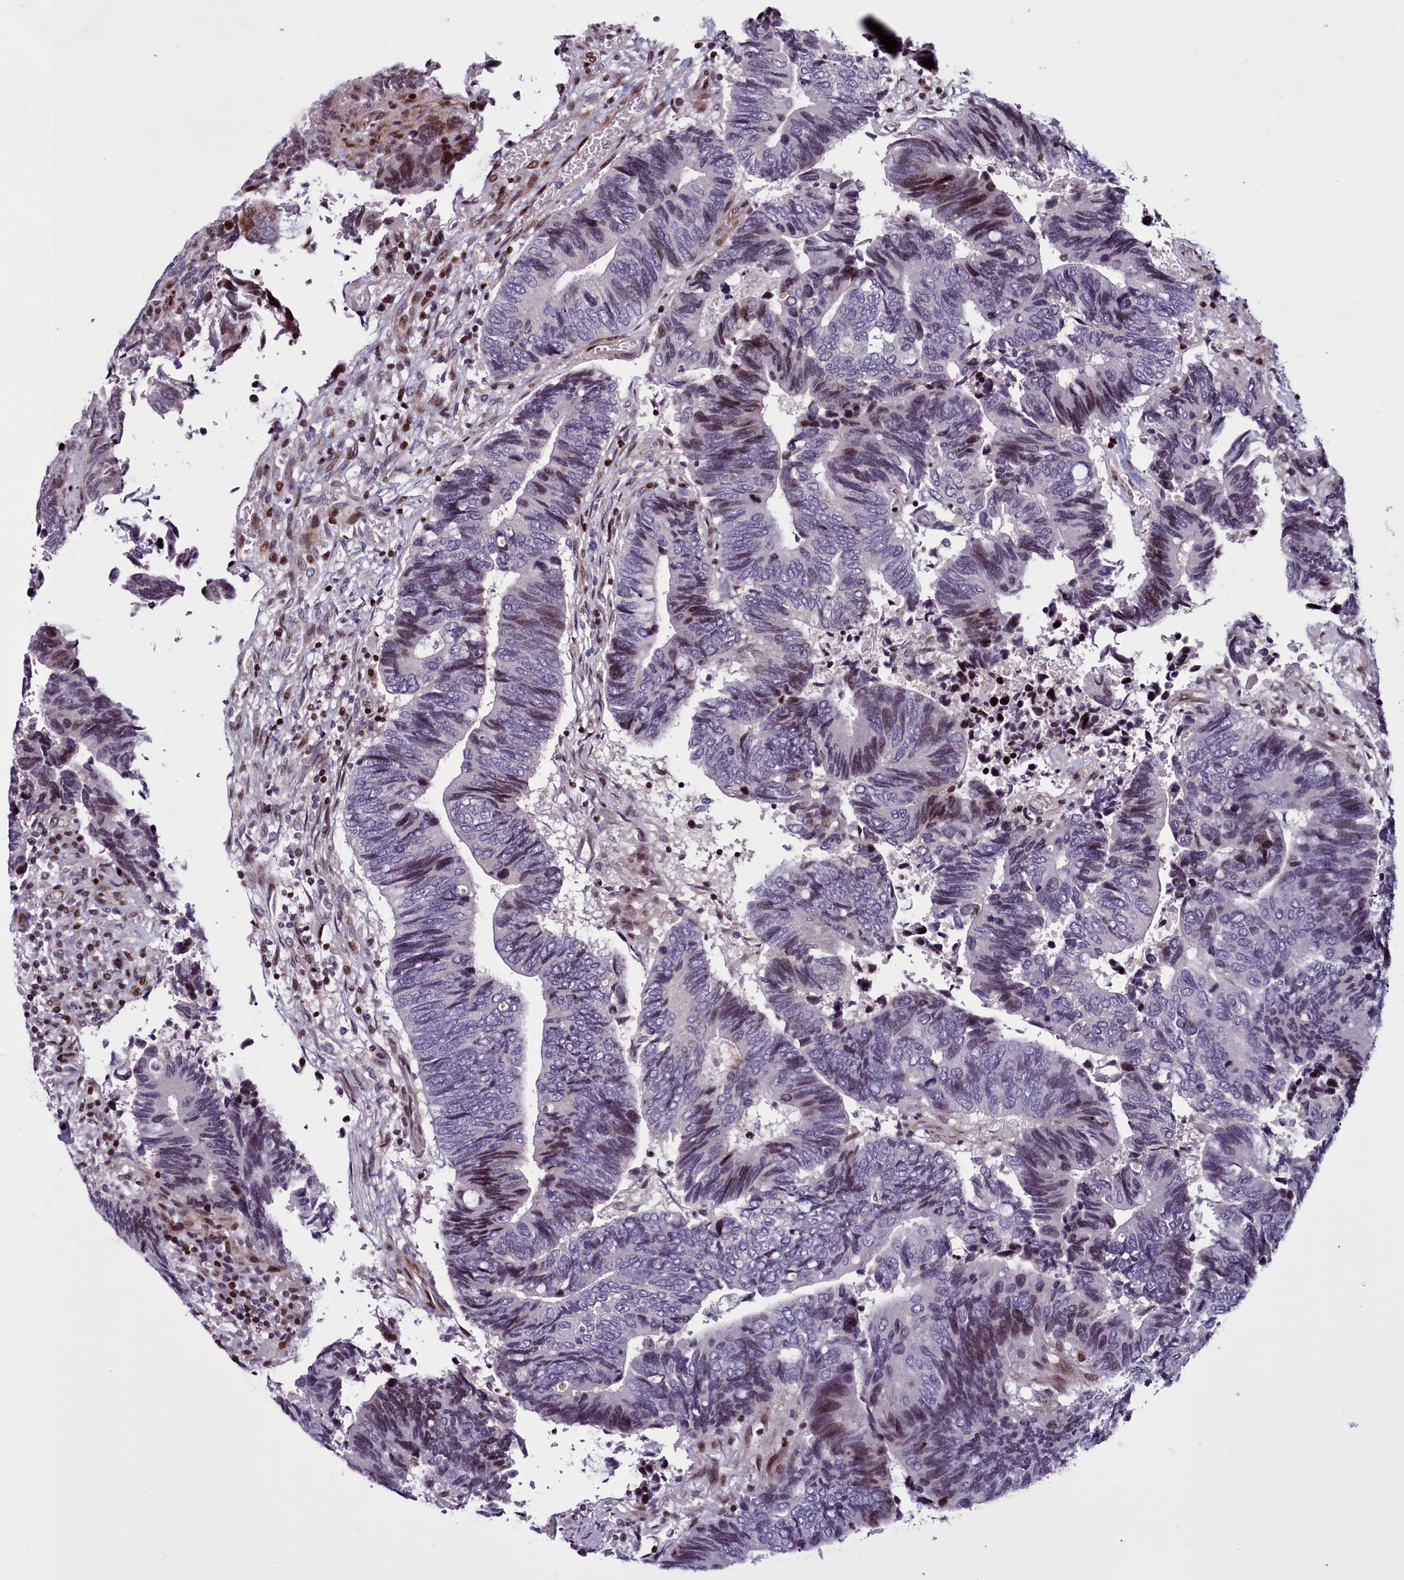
{"staining": {"intensity": "strong", "quantity": "<25%", "location": "nuclear"}, "tissue": "colorectal cancer", "cell_type": "Tumor cells", "image_type": "cancer", "snomed": [{"axis": "morphology", "description": "Adenocarcinoma, NOS"}, {"axis": "topography", "description": "Colon"}], "caption": "IHC (DAB) staining of colorectal cancer displays strong nuclear protein expression in approximately <25% of tumor cells.", "gene": "WBP11", "patient": {"sex": "male", "age": 87}}